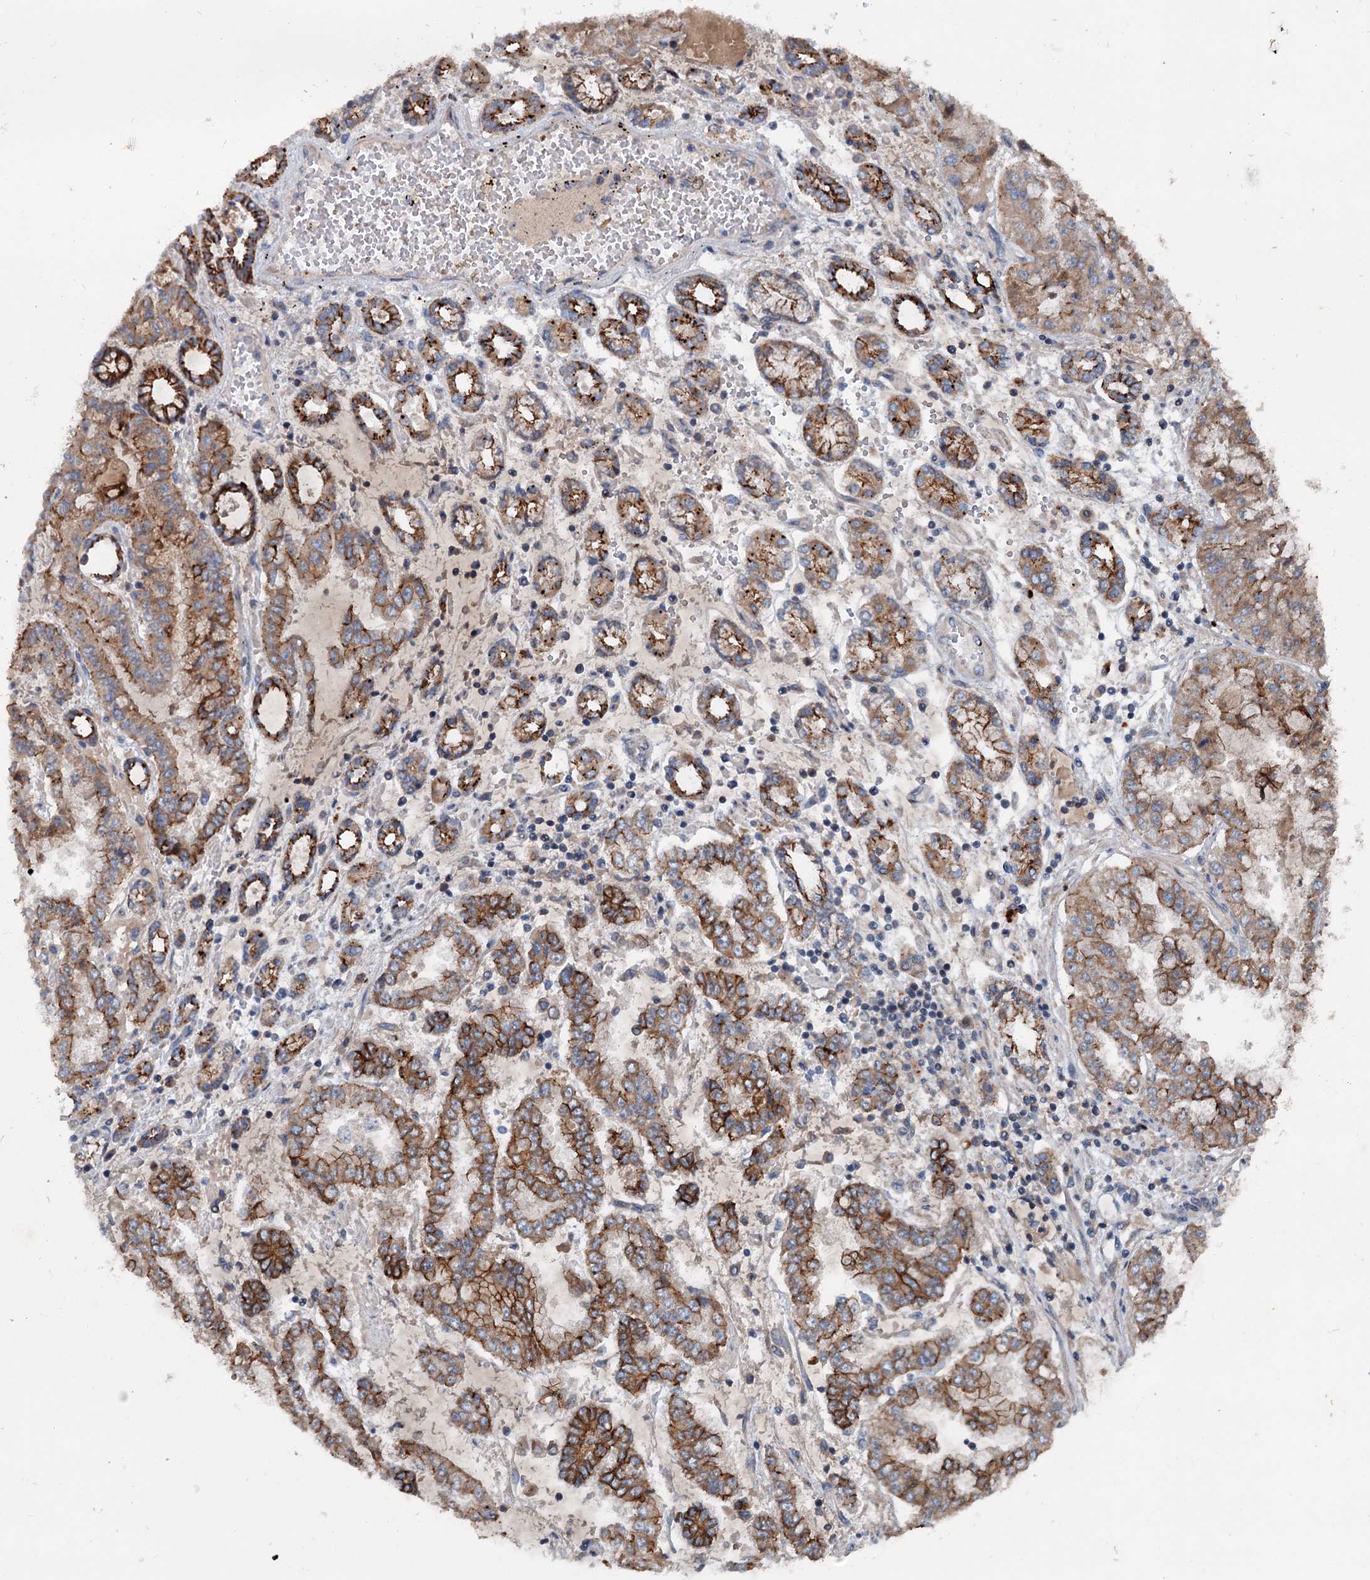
{"staining": {"intensity": "moderate", "quantity": ">75%", "location": "cytoplasmic/membranous"}, "tissue": "stomach cancer", "cell_type": "Tumor cells", "image_type": "cancer", "snomed": [{"axis": "morphology", "description": "Adenocarcinoma, NOS"}, {"axis": "topography", "description": "Stomach"}], "caption": "Tumor cells show moderate cytoplasmic/membranous positivity in approximately >75% of cells in stomach adenocarcinoma.", "gene": "N4BP2L2", "patient": {"sex": "male", "age": 76}}